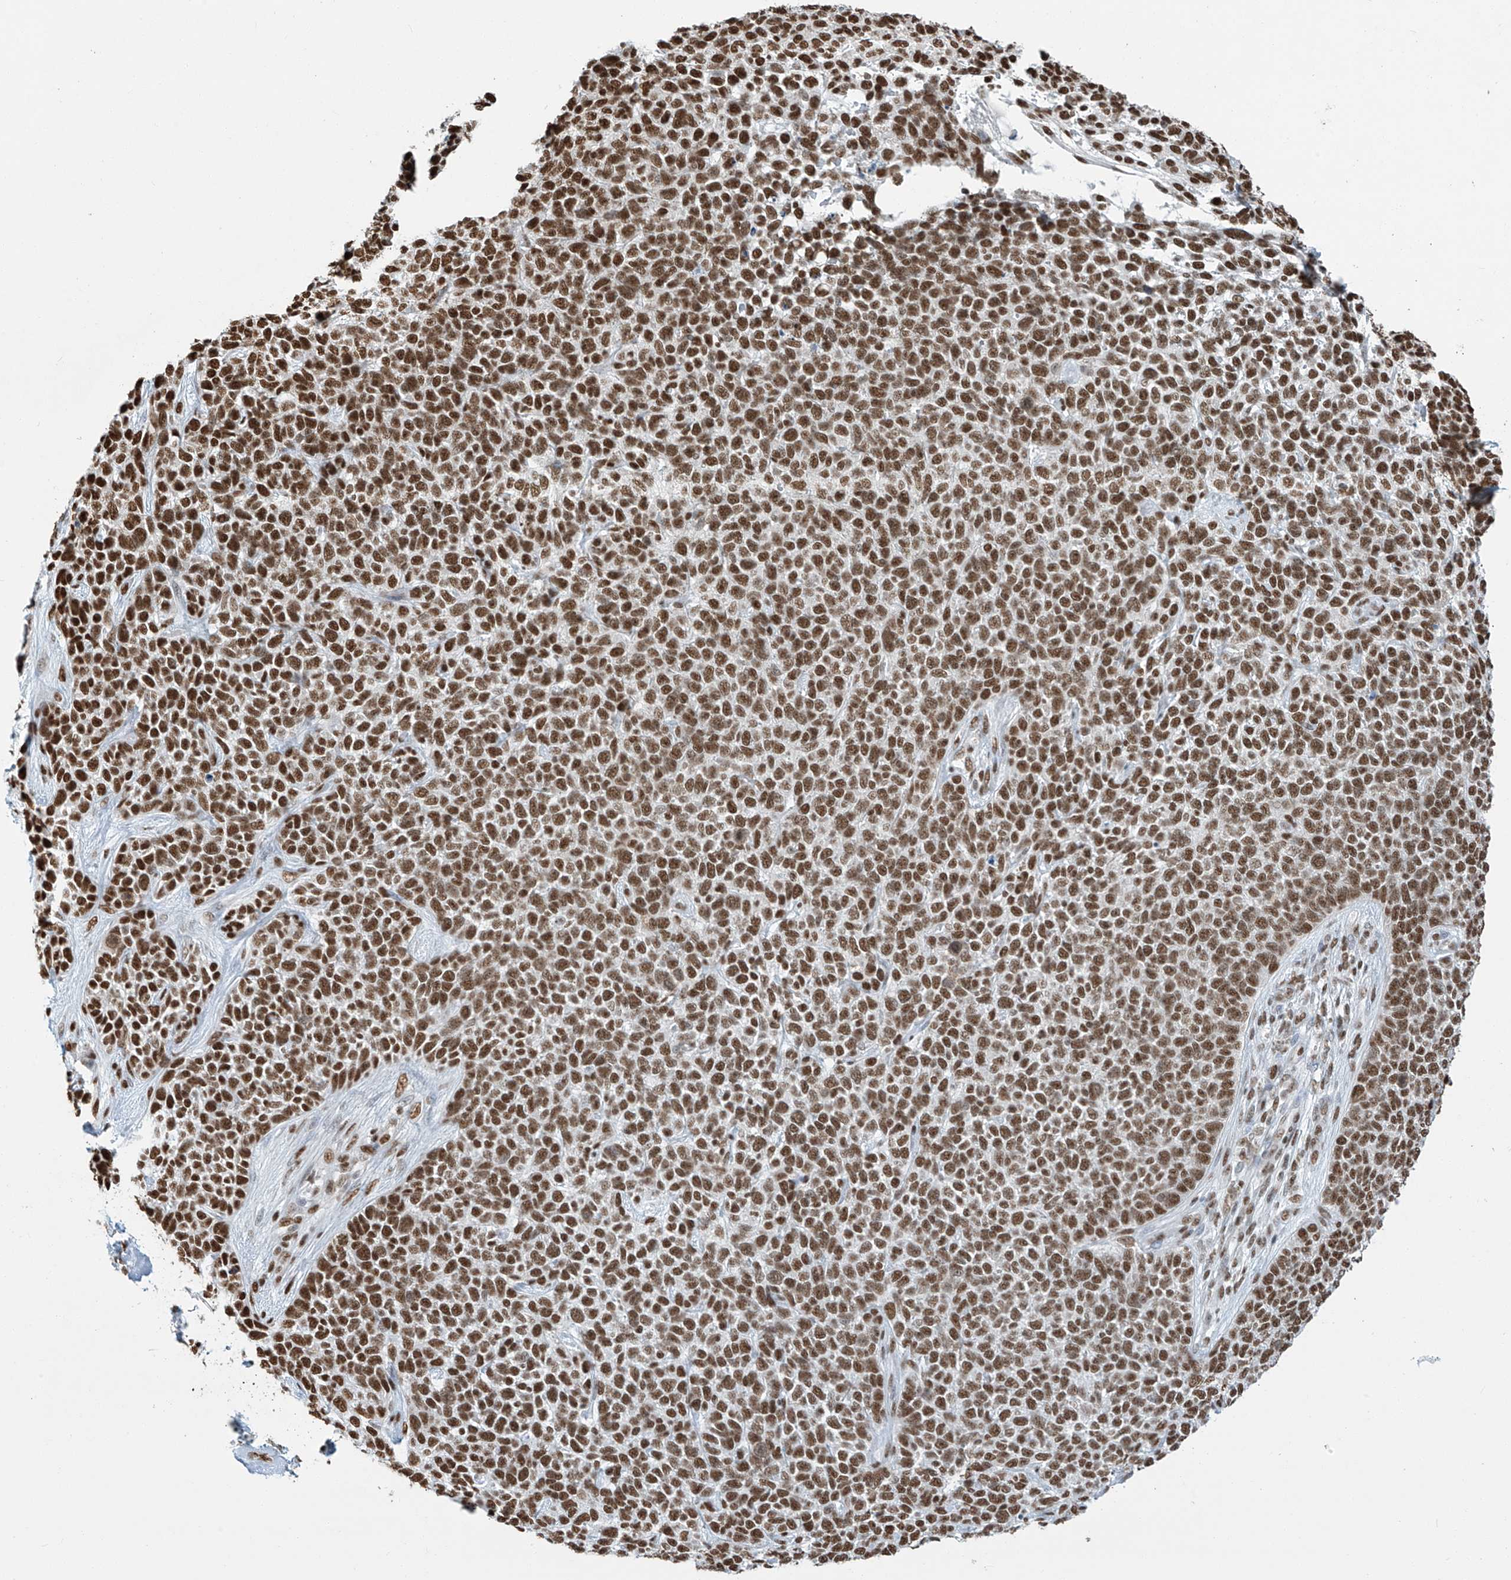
{"staining": {"intensity": "strong", "quantity": ">75%", "location": "nuclear"}, "tissue": "skin cancer", "cell_type": "Tumor cells", "image_type": "cancer", "snomed": [{"axis": "morphology", "description": "Basal cell carcinoma"}, {"axis": "topography", "description": "Skin"}], "caption": "Immunohistochemistry (IHC) micrograph of neoplastic tissue: skin basal cell carcinoma stained using immunohistochemistry reveals high levels of strong protein expression localized specifically in the nuclear of tumor cells, appearing as a nuclear brown color.", "gene": "SARNP", "patient": {"sex": "female", "age": 84}}